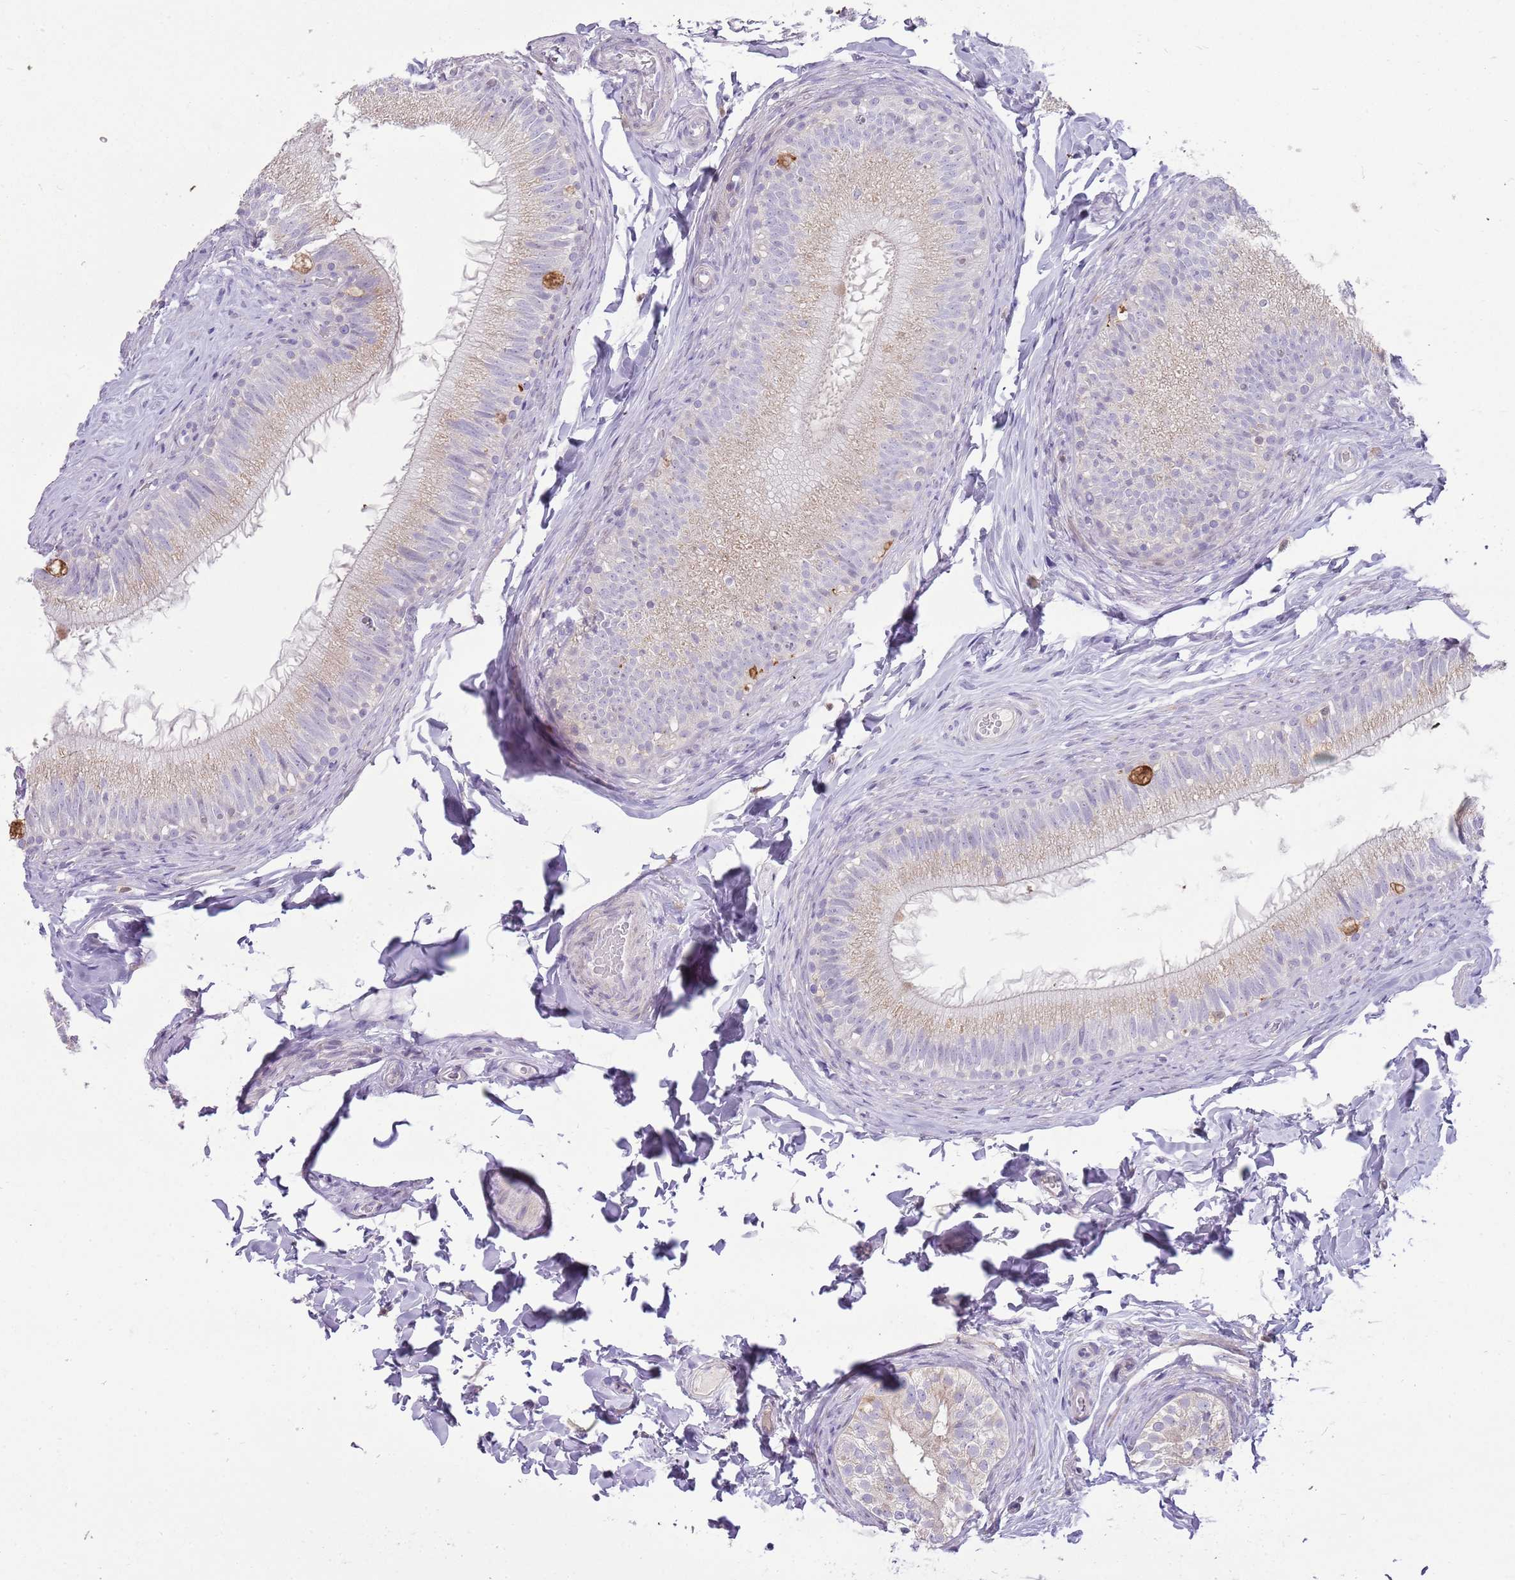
{"staining": {"intensity": "negative", "quantity": "none", "location": "none"}, "tissue": "epididymis", "cell_type": "Glandular cells", "image_type": "normal", "snomed": [{"axis": "morphology", "description": "Normal tissue, NOS"}, {"axis": "topography", "description": "Epididymis"}], "caption": "Histopathology image shows no protein expression in glandular cells of benign epididymis. (DAB immunohistochemistry visualized using brightfield microscopy, high magnification).", "gene": "DIPK1C", "patient": {"sex": "male", "age": 49}}